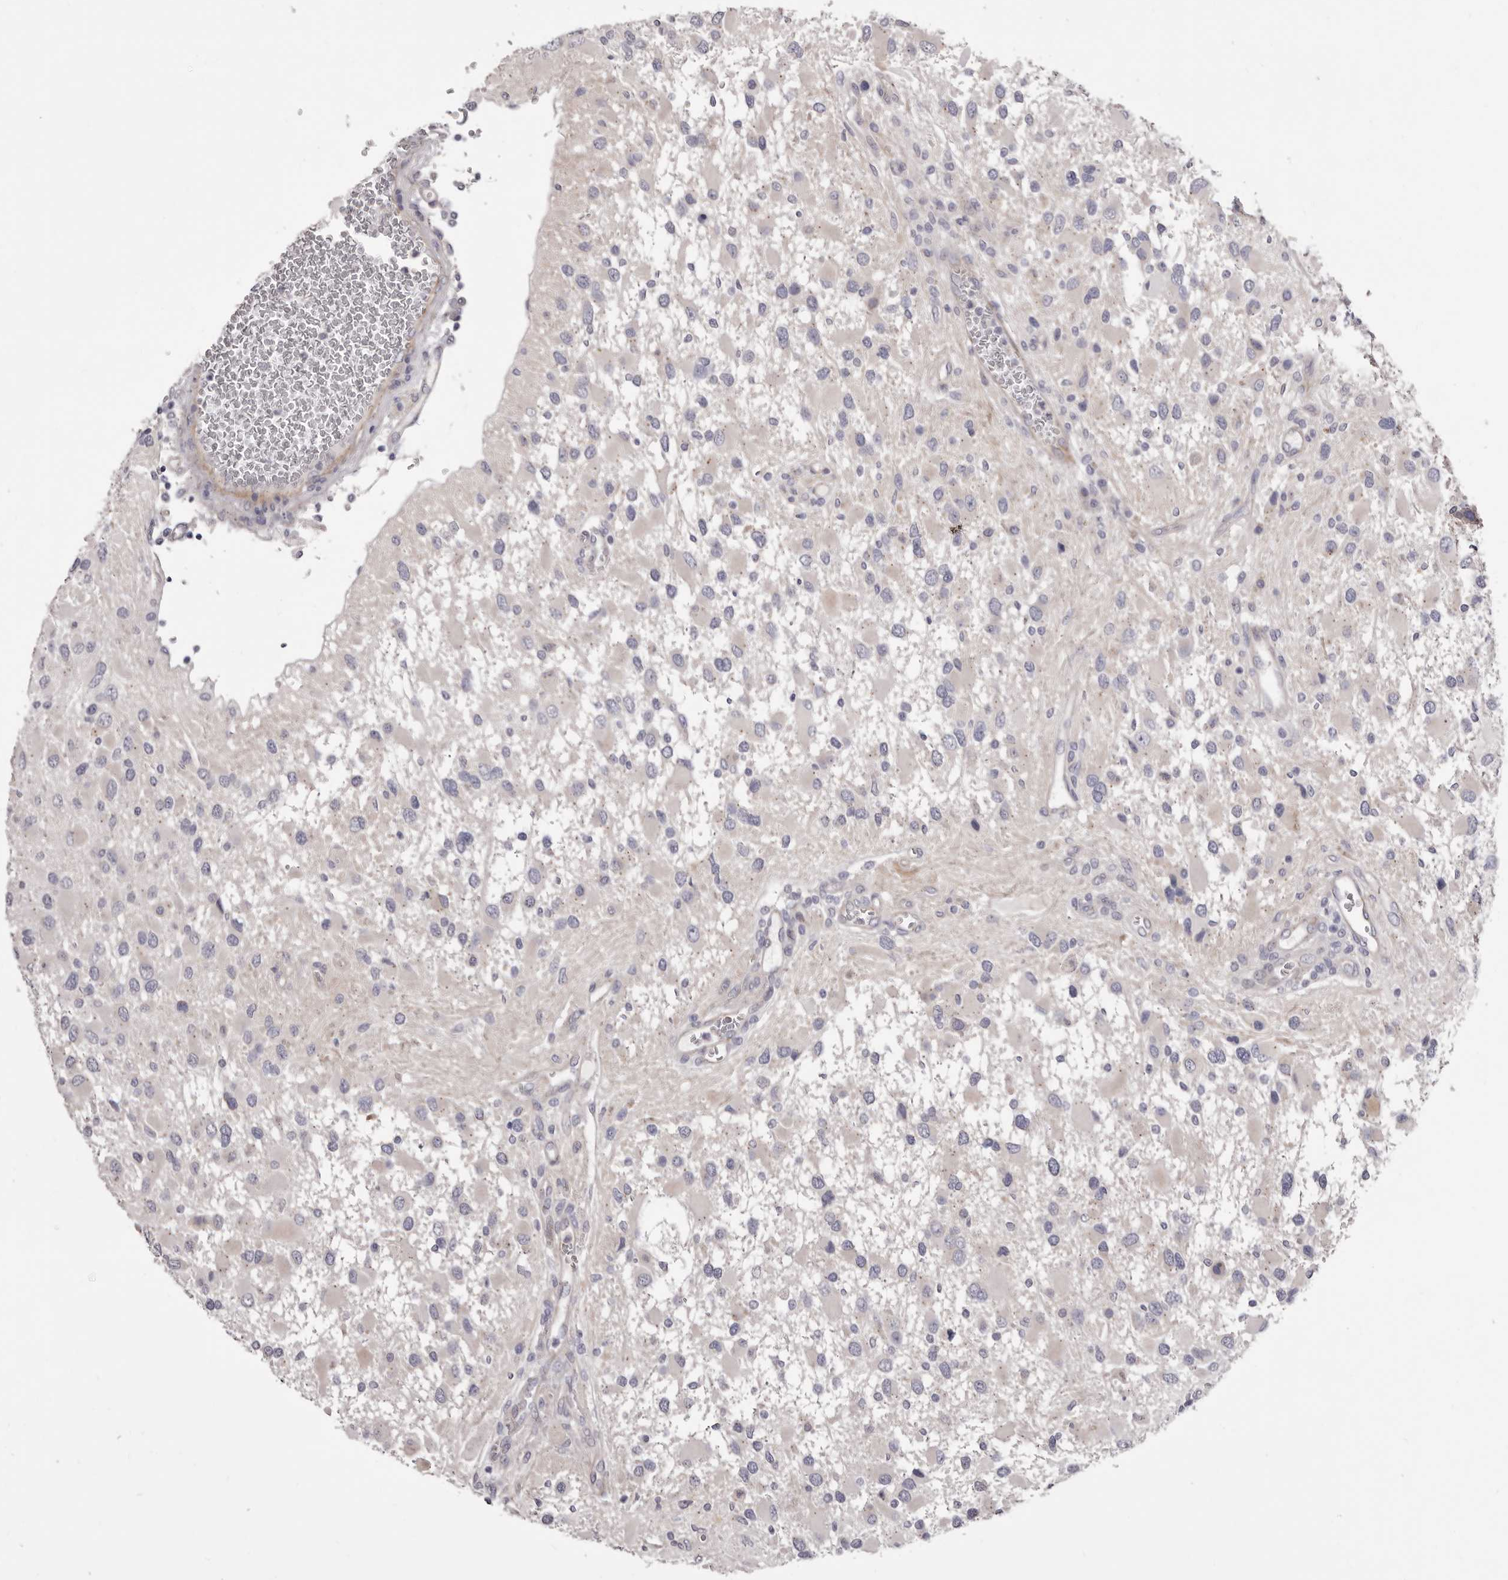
{"staining": {"intensity": "negative", "quantity": "none", "location": "none"}, "tissue": "glioma", "cell_type": "Tumor cells", "image_type": "cancer", "snomed": [{"axis": "morphology", "description": "Glioma, malignant, High grade"}, {"axis": "topography", "description": "Brain"}], "caption": "High power microscopy photomicrograph of an immunohistochemistry image of malignant high-grade glioma, revealing no significant staining in tumor cells.", "gene": "PEG10", "patient": {"sex": "male", "age": 53}}